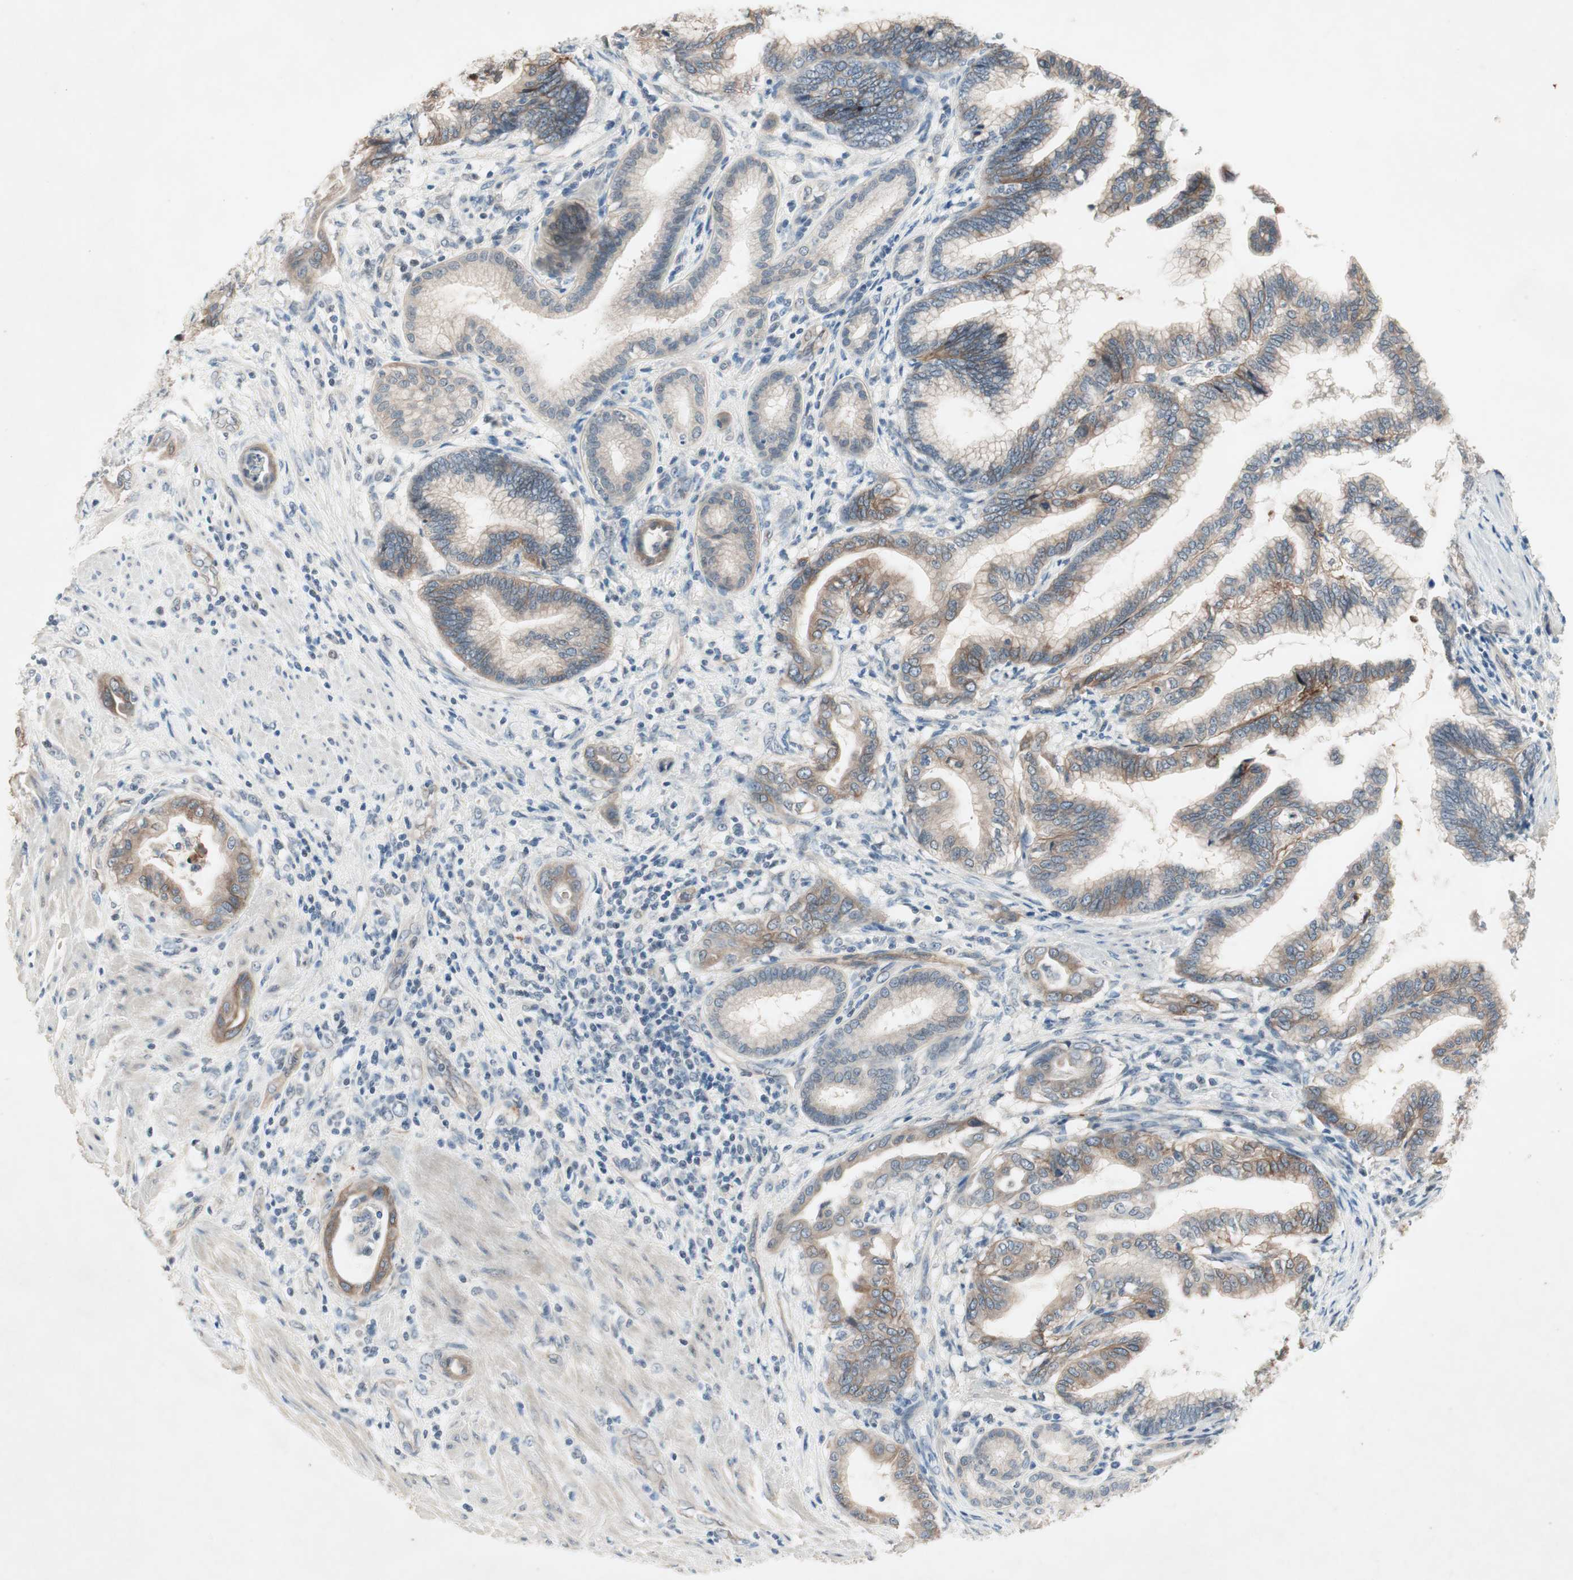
{"staining": {"intensity": "weak", "quantity": ">75%", "location": "cytoplasmic/membranous"}, "tissue": "pancreatic cancer", "cell_type": "Tumor cells", "image_type": "cancer", "snomed": [{"axis": "morphology", "description": "Adenocarcinoma, NOS"}, {"axis": "topography", "description": "Pancreas"}], "caption": "Immunohistochemical staining of human pancreatic adenocarcinoma demonstrates low levels of weak cytoplasmic/membranous protein staining in approximately >75% of tumor cells.", "gene": "ITGB4", "patient": {"sex": "female", "age": 64}}